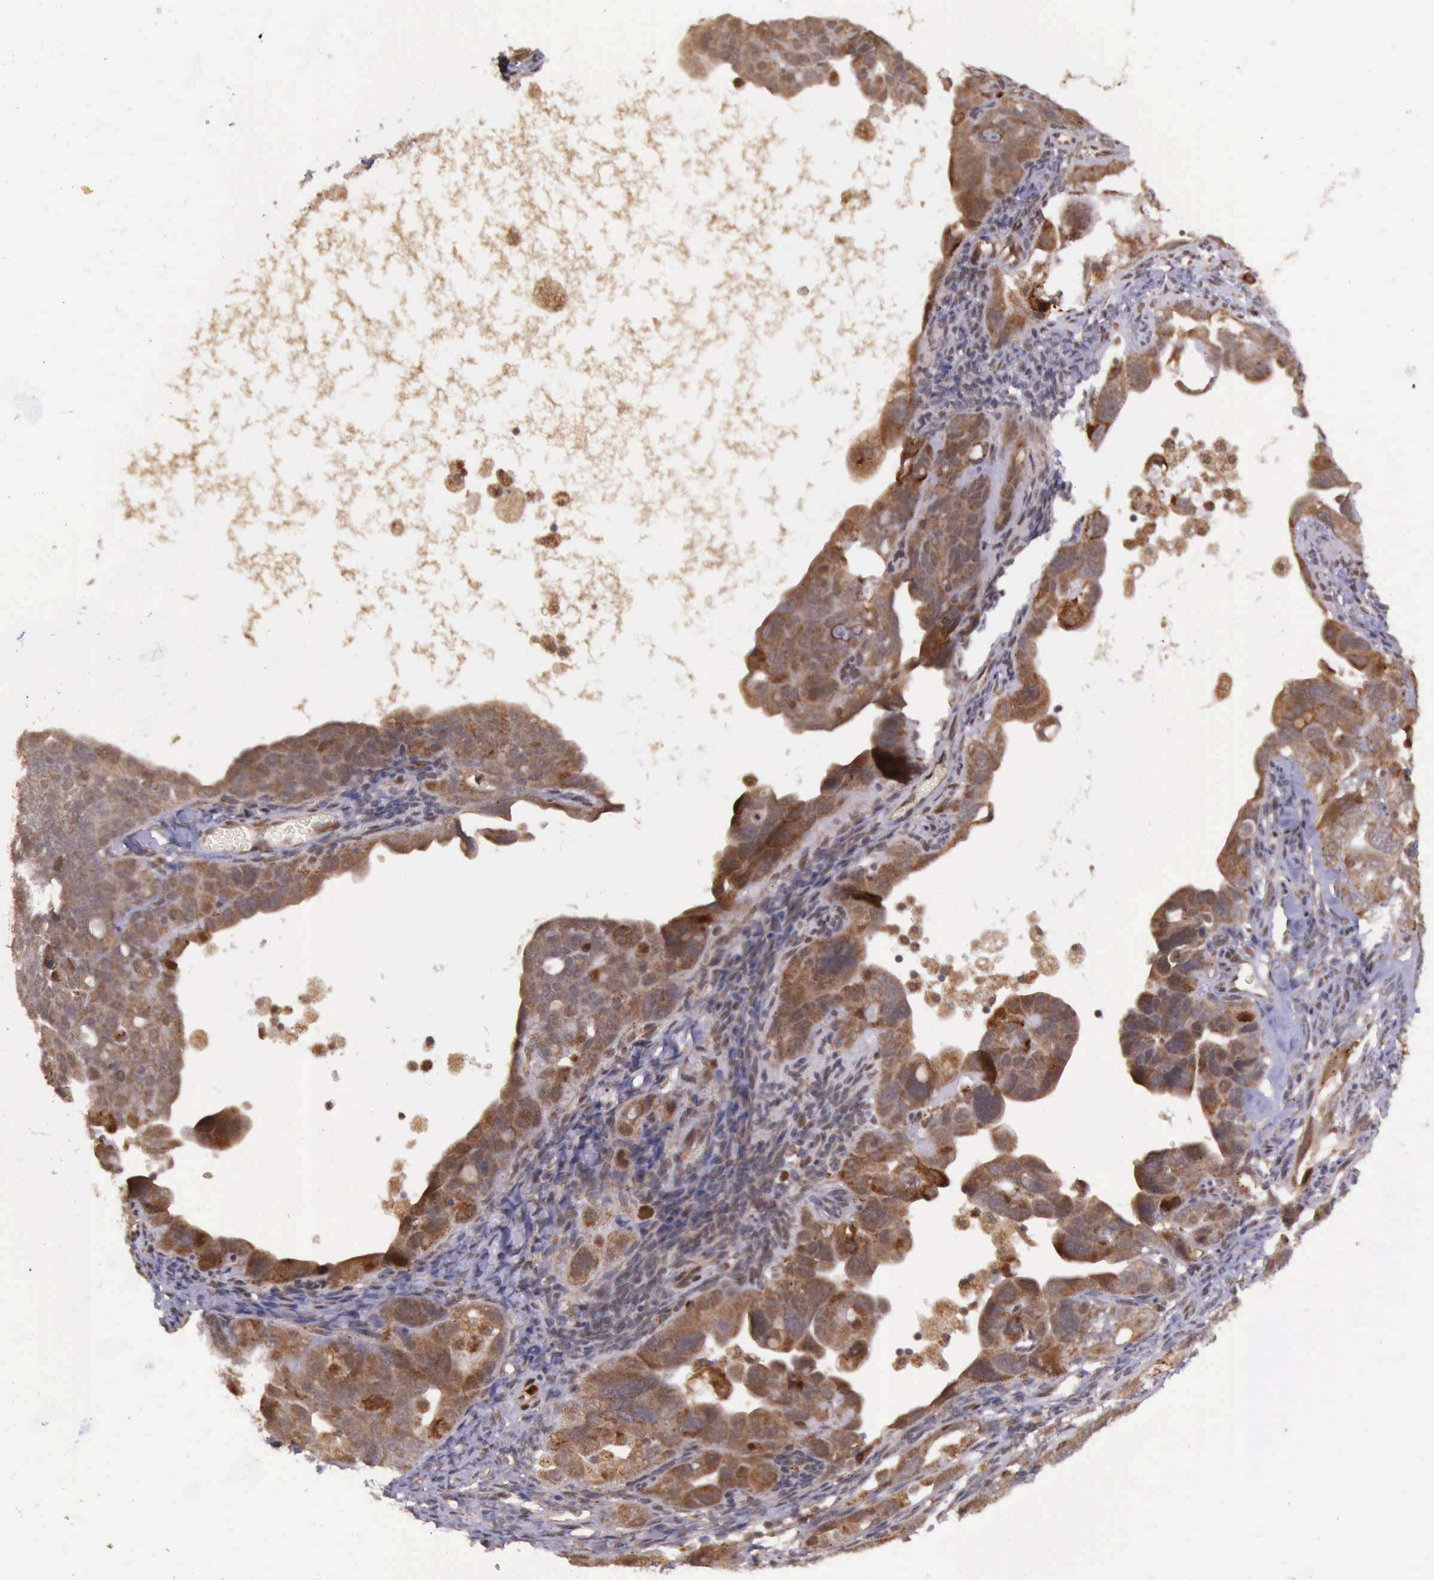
{"staining": {"intensity": "moderate", "quantity": ">75%", "location": "cytoplasmic/membranous"}, "tissue": "ovarian cancer", "cell_type": "Tumor cells", "image_type": "cancer", "snomed": [{"axis": "morphology", "description": "Cystadenocarcinoma, serous, NOS"}, {"axis": "topography", "description": "Ovary"}], "caption": "The histopathology image reveals staining of ovarian serous cystadenocarcinoma, revealing moderate cytoplasmic/membranous protein staining (brown color) within tumor cells. (DAB (3,3'-diaminobenzidine) IHC, brown staining for protein, blue staining for nuclei).", "gene": "ARMCX3", "patient": {"sex": "female", "age": 66}}